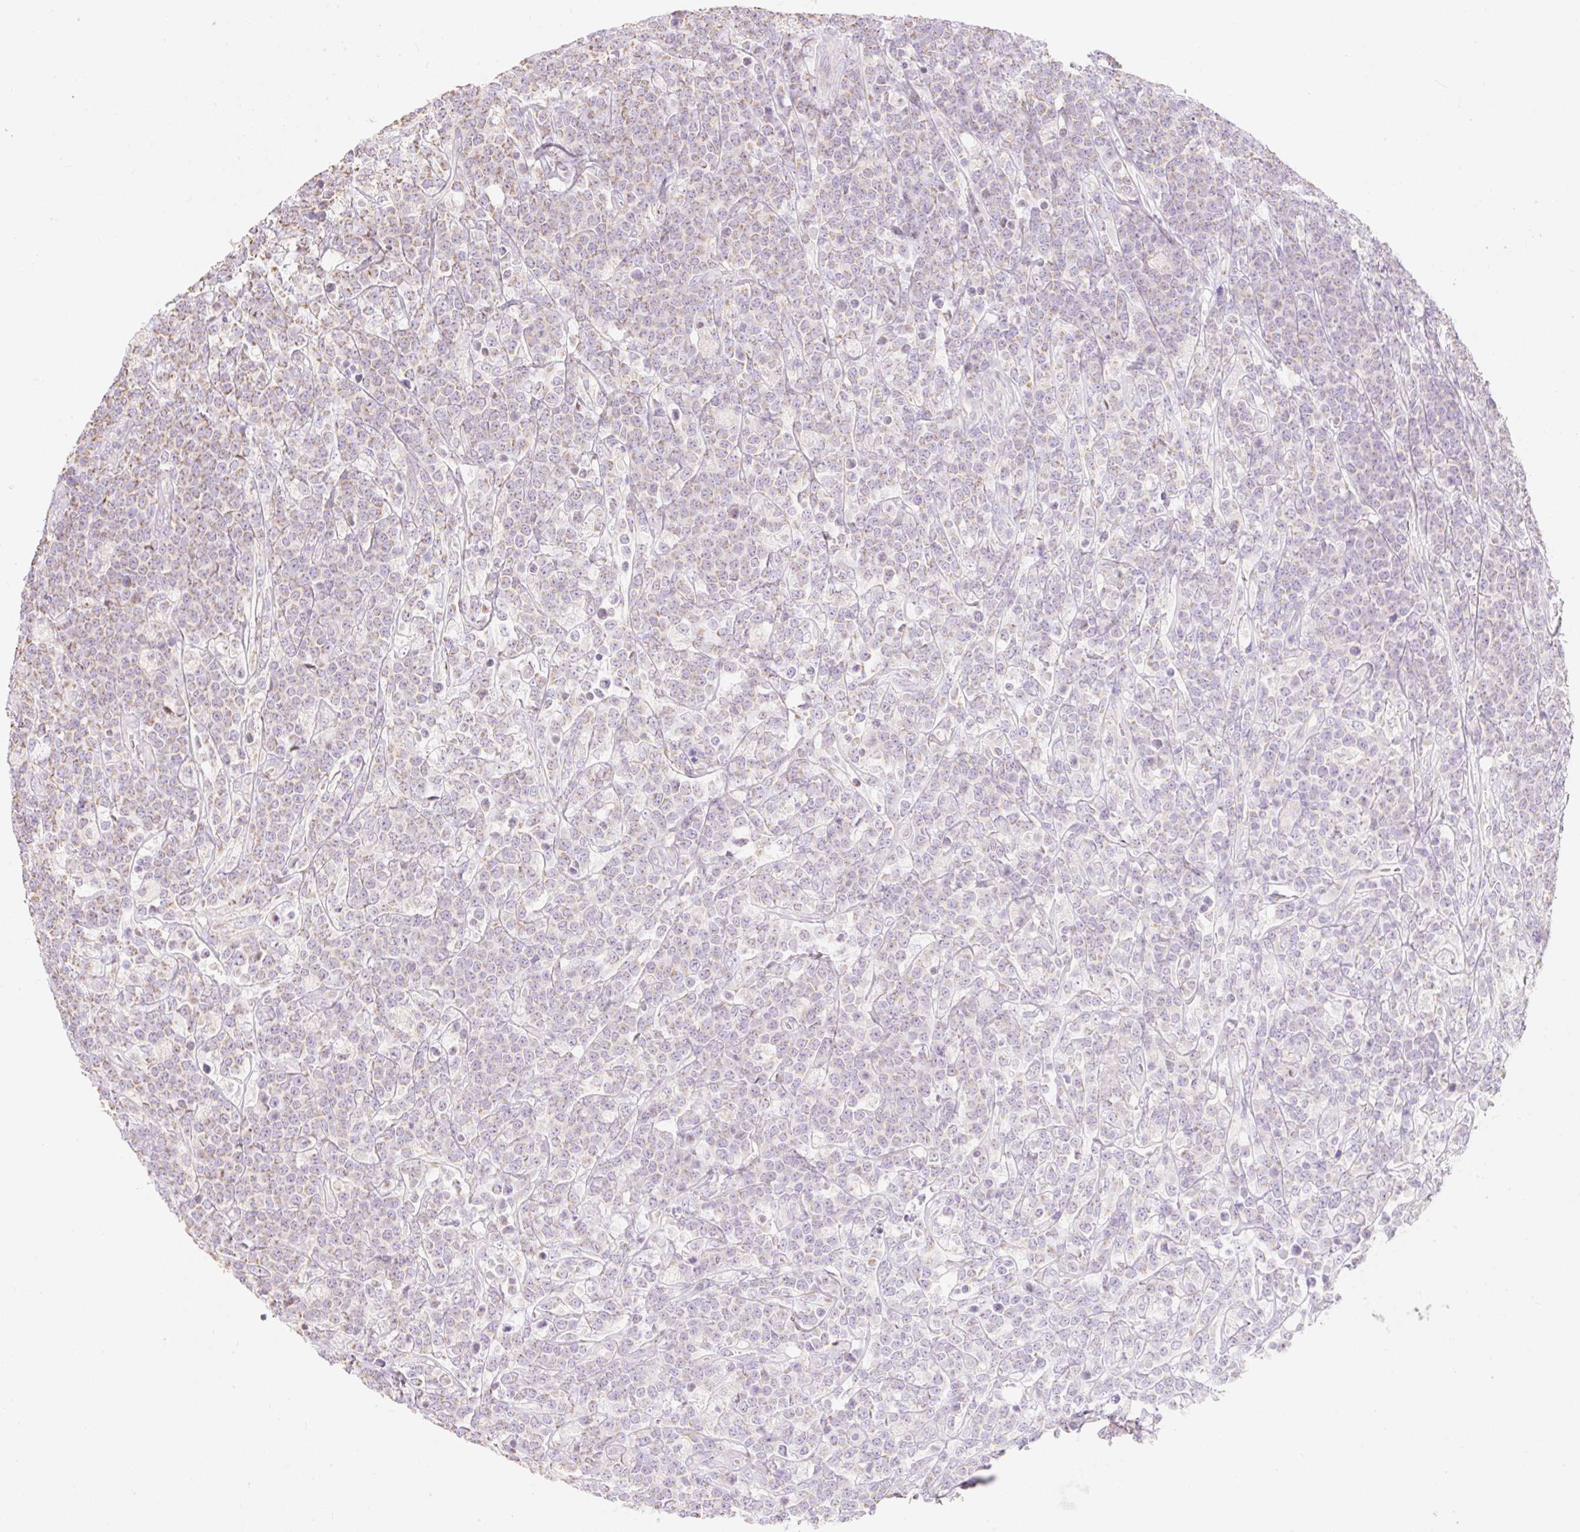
{"staining": {"intensity": "weak", "quantity": "25%-75%", "location": "cytoplasmic/membranous"}, "tissue": "lymphoma", "cell_type": "Tumor cells", "image_type": "cancer", "snomed": [{"axis": "morphology", "description": "Malignant lymphoma, non-Hodgkin's type, High grade"}, {"axis": "topography", "description": "Small intestine"}], "caption": "Human malignant lymphoma, non-Hodgkin's type (high-grade) stained with a brown dye reveals weak cytoplasmic/membranous positive expression in approximately 25%-75% of tumor cells.", "gene": "DHX35", "patient": {"sex": "male", "age": 8}}